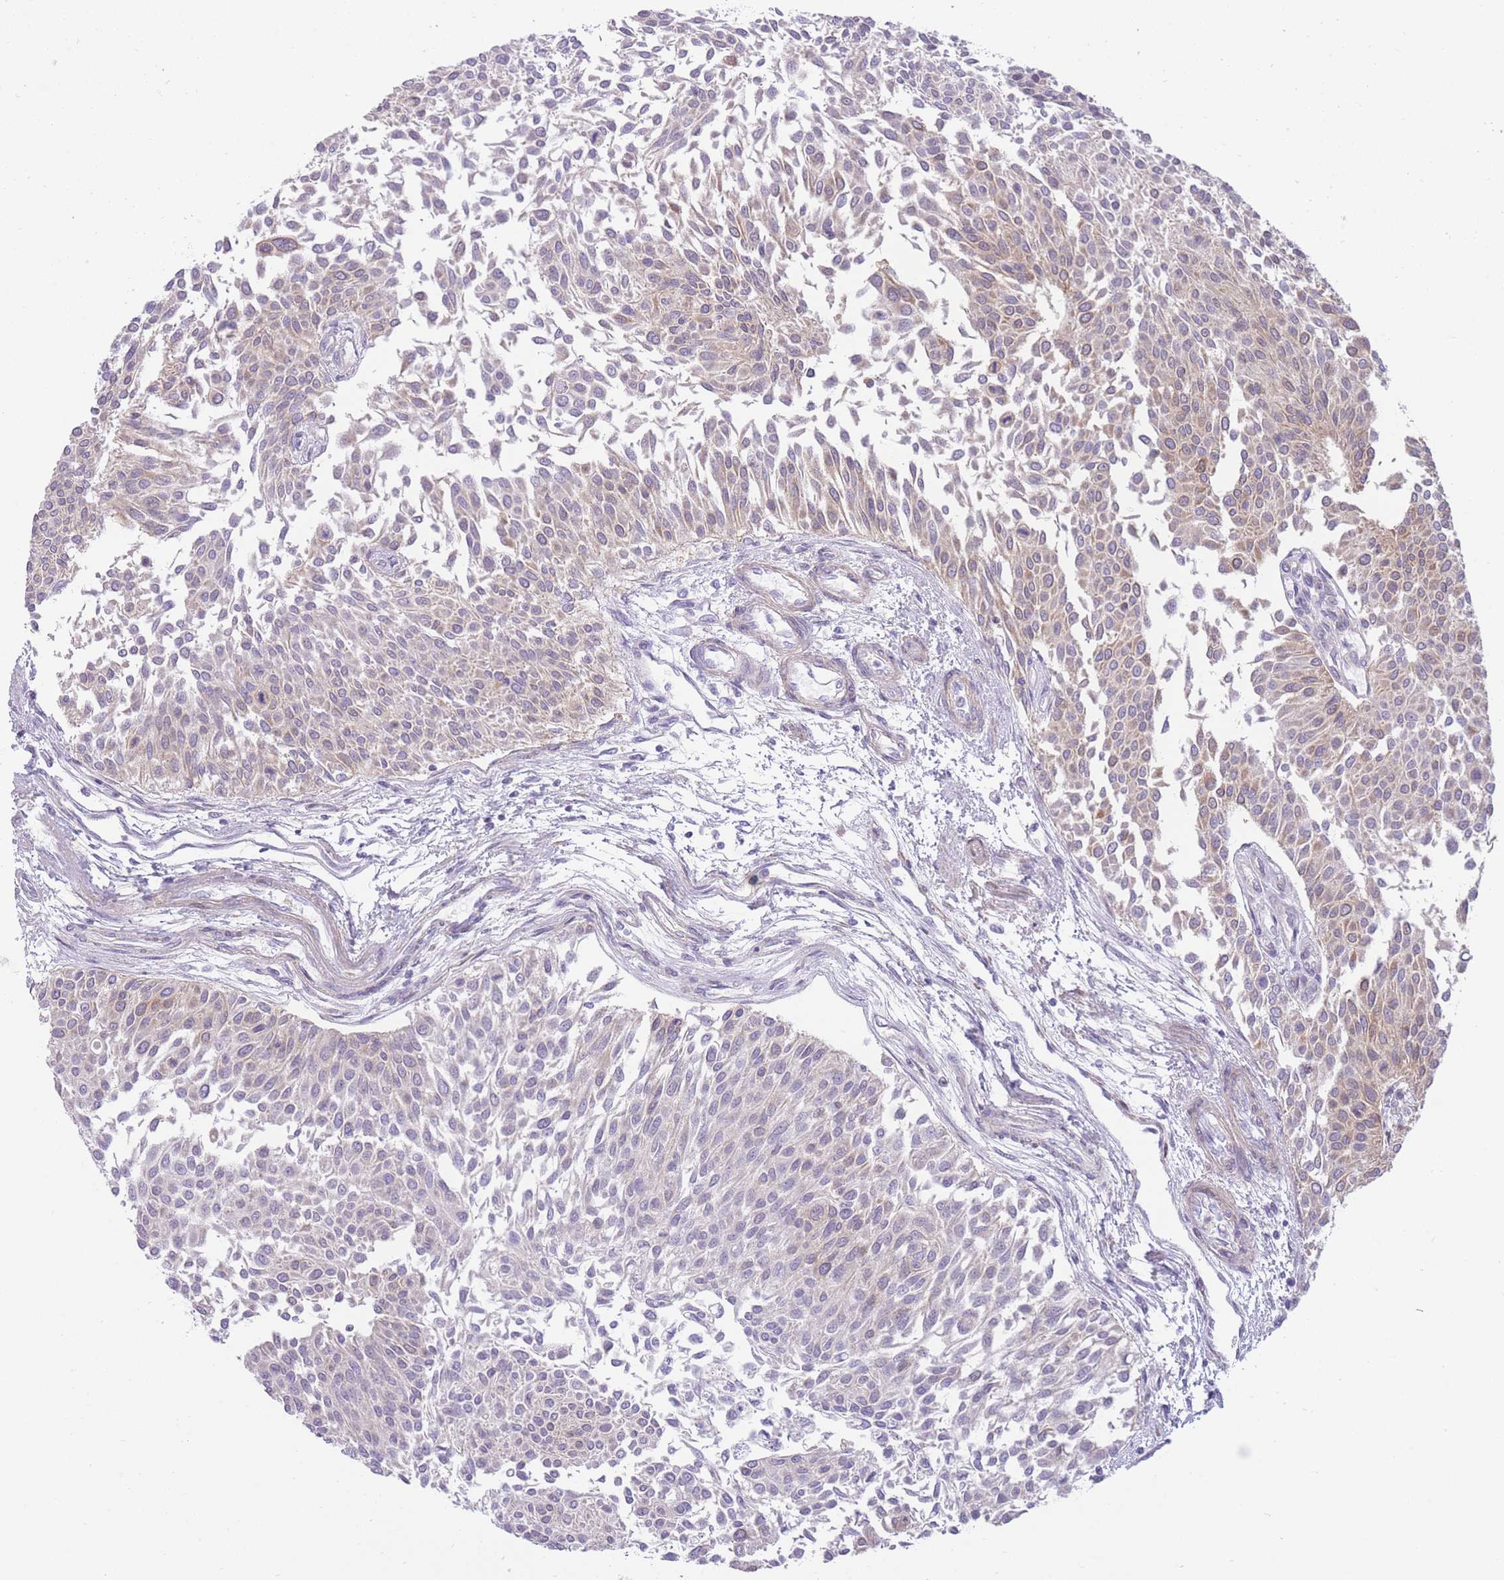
{"staining": {"intensity": "weak", "quantity": "<25%", "location": "cytoplasmic/membranous"}, "tissue": "urothelial cancer", "cell_type": "Tumor cells", "image_type": "cancer", "snomed": [{"axis": "morphology", "description": "Urothelial carcinoma, NOS"}, {"axis": "topography", "description": "Urinary bladder"}], "caption": "Tumor cells are negative for brown protein staining in transitional cell carcinoma. Nuclei are stained in blue.", "gene": "OR11H12", "patient": {"sex": "male", "age": 55}}